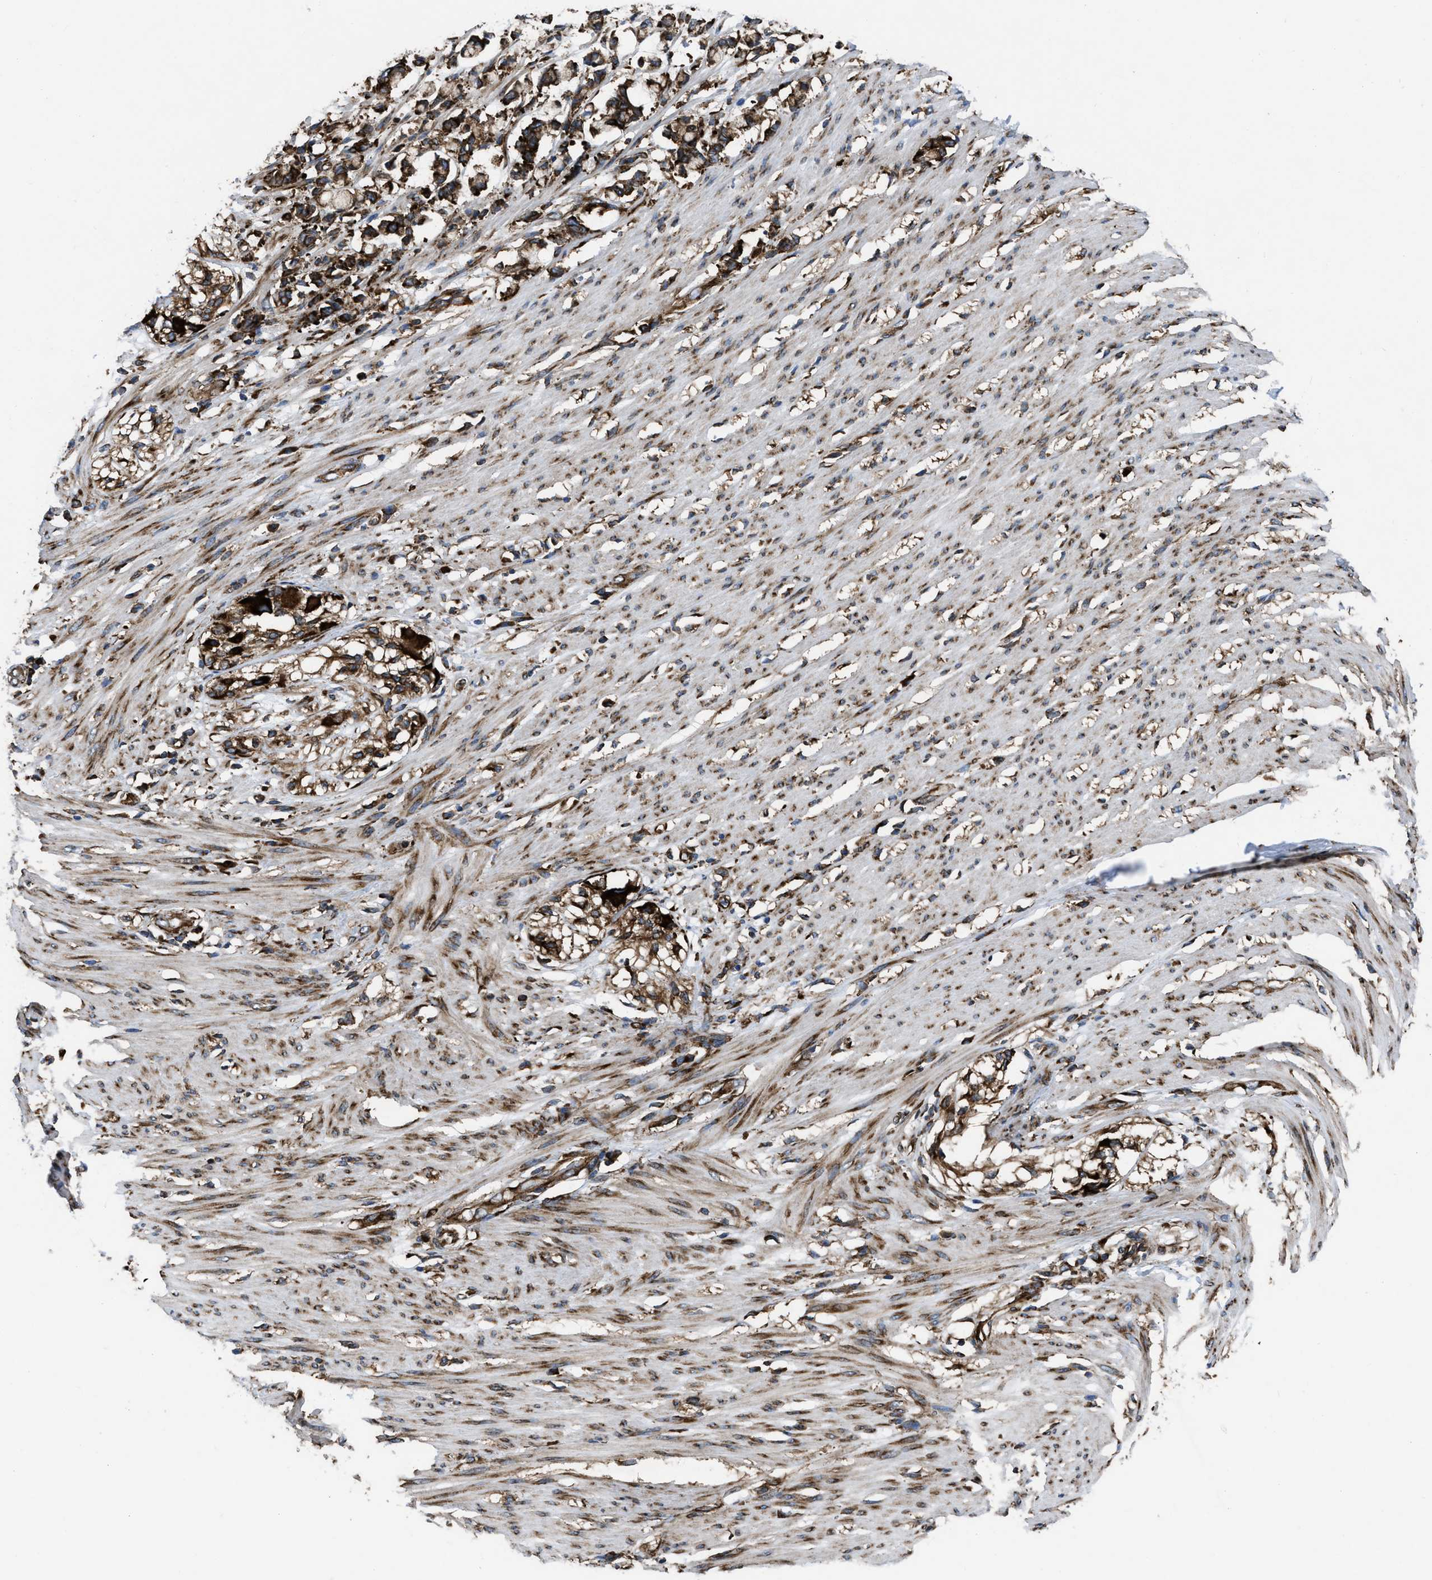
{"staining": {"intensity": "moderate", "quantity": ">75%", "location": "cytoplasmic/membranous"}, "tissue": "smooth muscle", "cell_type": "Smooth muscle cells", "image_type": "normal", "snomed": [{"axis": "morphology", "description": "Normal tissue, NOS"}, {"axis": "morphology", "description": "Adenocarcinoma, NOS"}, {"axis": "topography", "description": "Smooth muscle"}, {"axis": "topography", "description": "Colon"}], "caption": "Immunohistochemistry staining of normal smooth muscle, which reveals medium levels of moderate cytoplasmic/membranous positivity in about >75% of smooth muscle cells indicating moderate cytoplasmic/membranous protein positivity. The staining was performed using DAB (brown) for protein detection and nuclei were counterstained in hematoxylin (blue).", "gene": "CAPRIN1", "patient": {"sex": "male", "age": 14}}